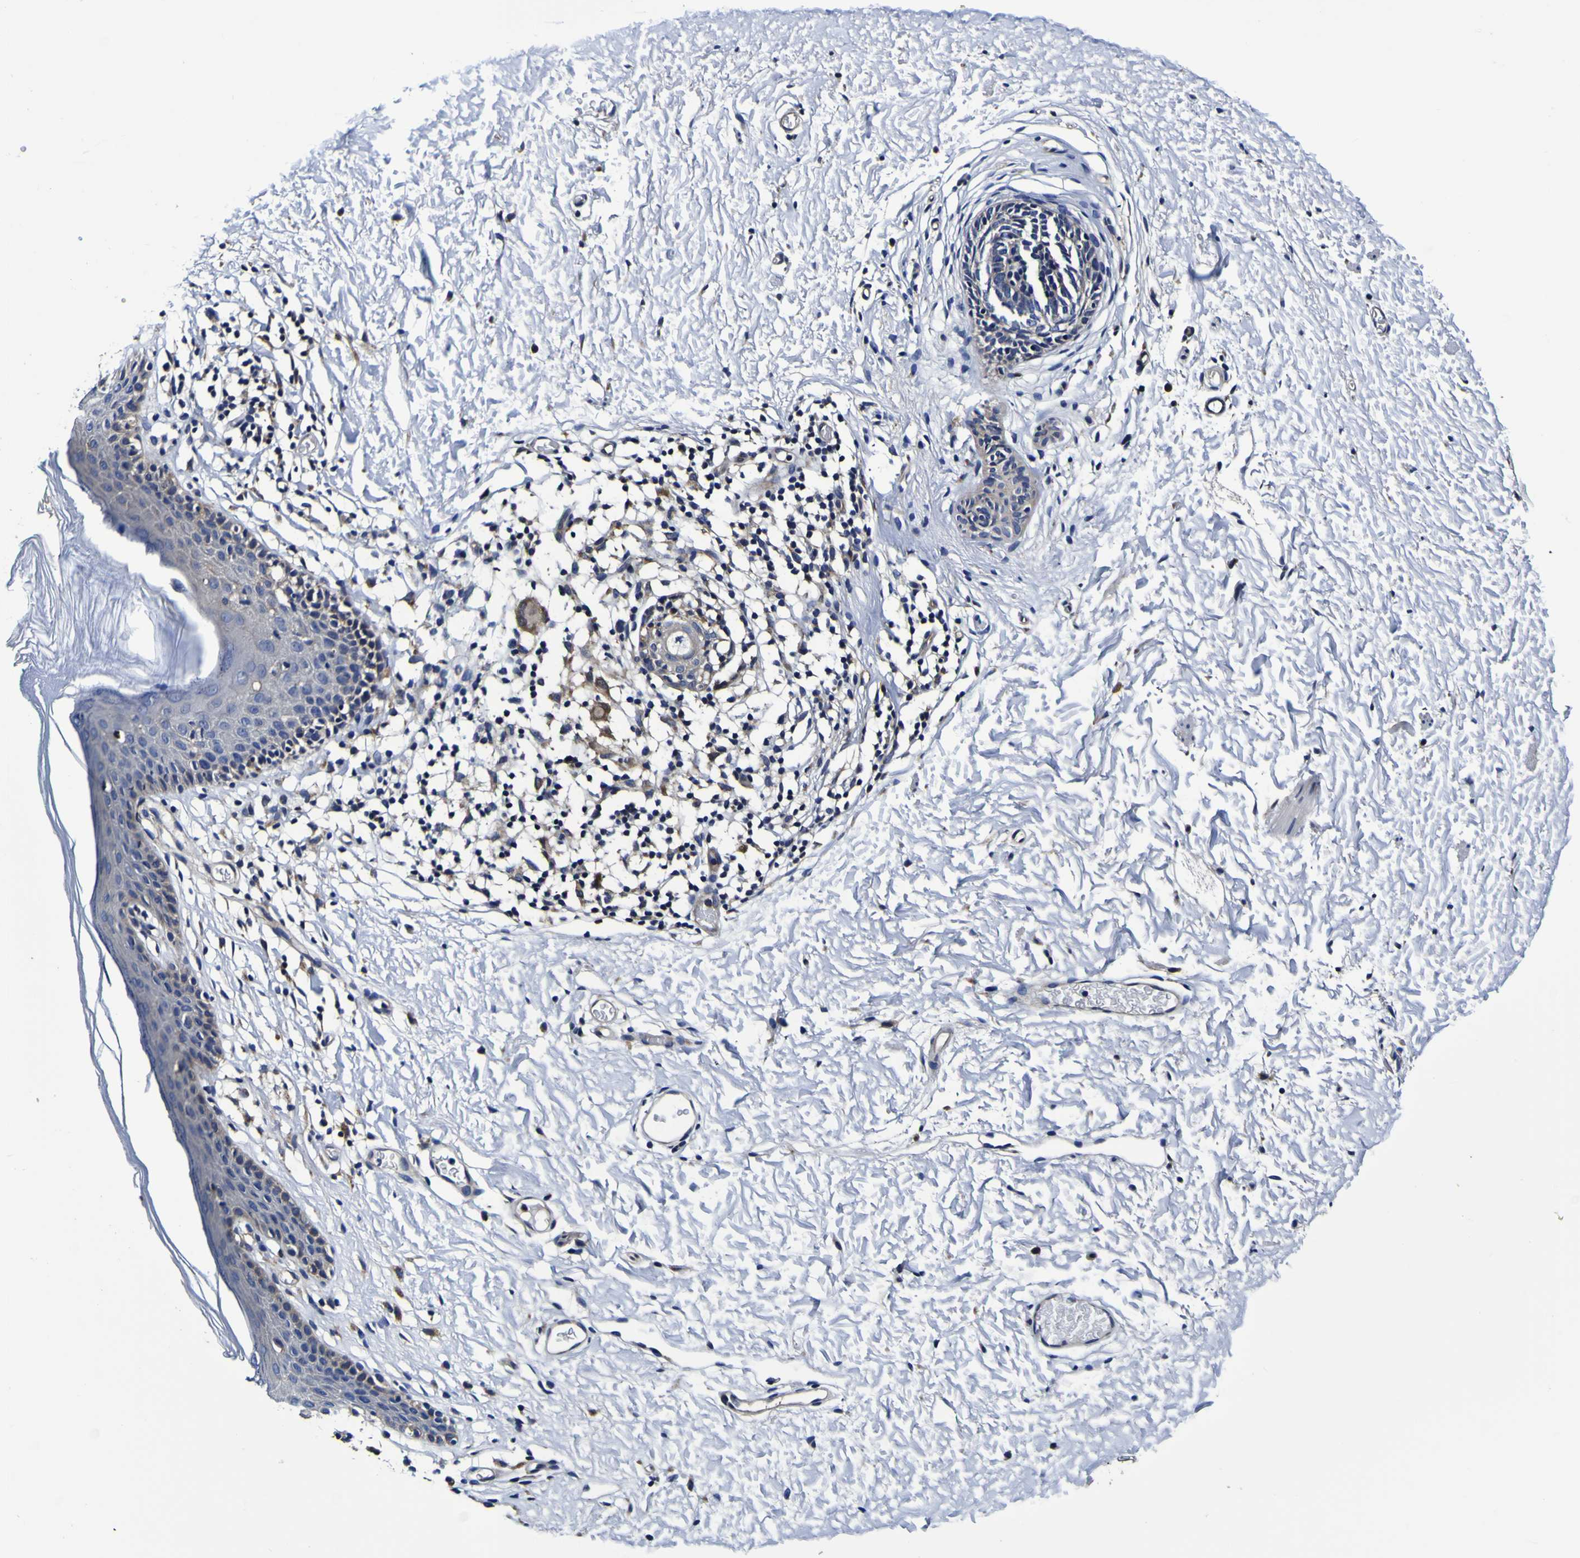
{"staining": {"intensity": "negative", "quantity": "none", "location": "none"}, "tissue": "skin", "cell_type": "Epidermal cells", "image_type": "normal", "snomed": [{"axis": "morphology", "description": "Normal tissue, NOS"}, {"axis": "topography", "description": "Adipose tissue"}, {"axis": "topography", "description": "Vascular tissue"}, {"axis": "topography", "description": "Anal"}, {"axis": "topography", "description": "Peripheral nerve tissue"}], "caption": "This image is of unremarkable skin stained with immunohistochemistry (IHC) to label a protein in brown with the nuclei are counter-stained blue. There is no positivity in epidermal cells.", "gene": "GPX1", "patient": {"sex": "female", "age": 54}}